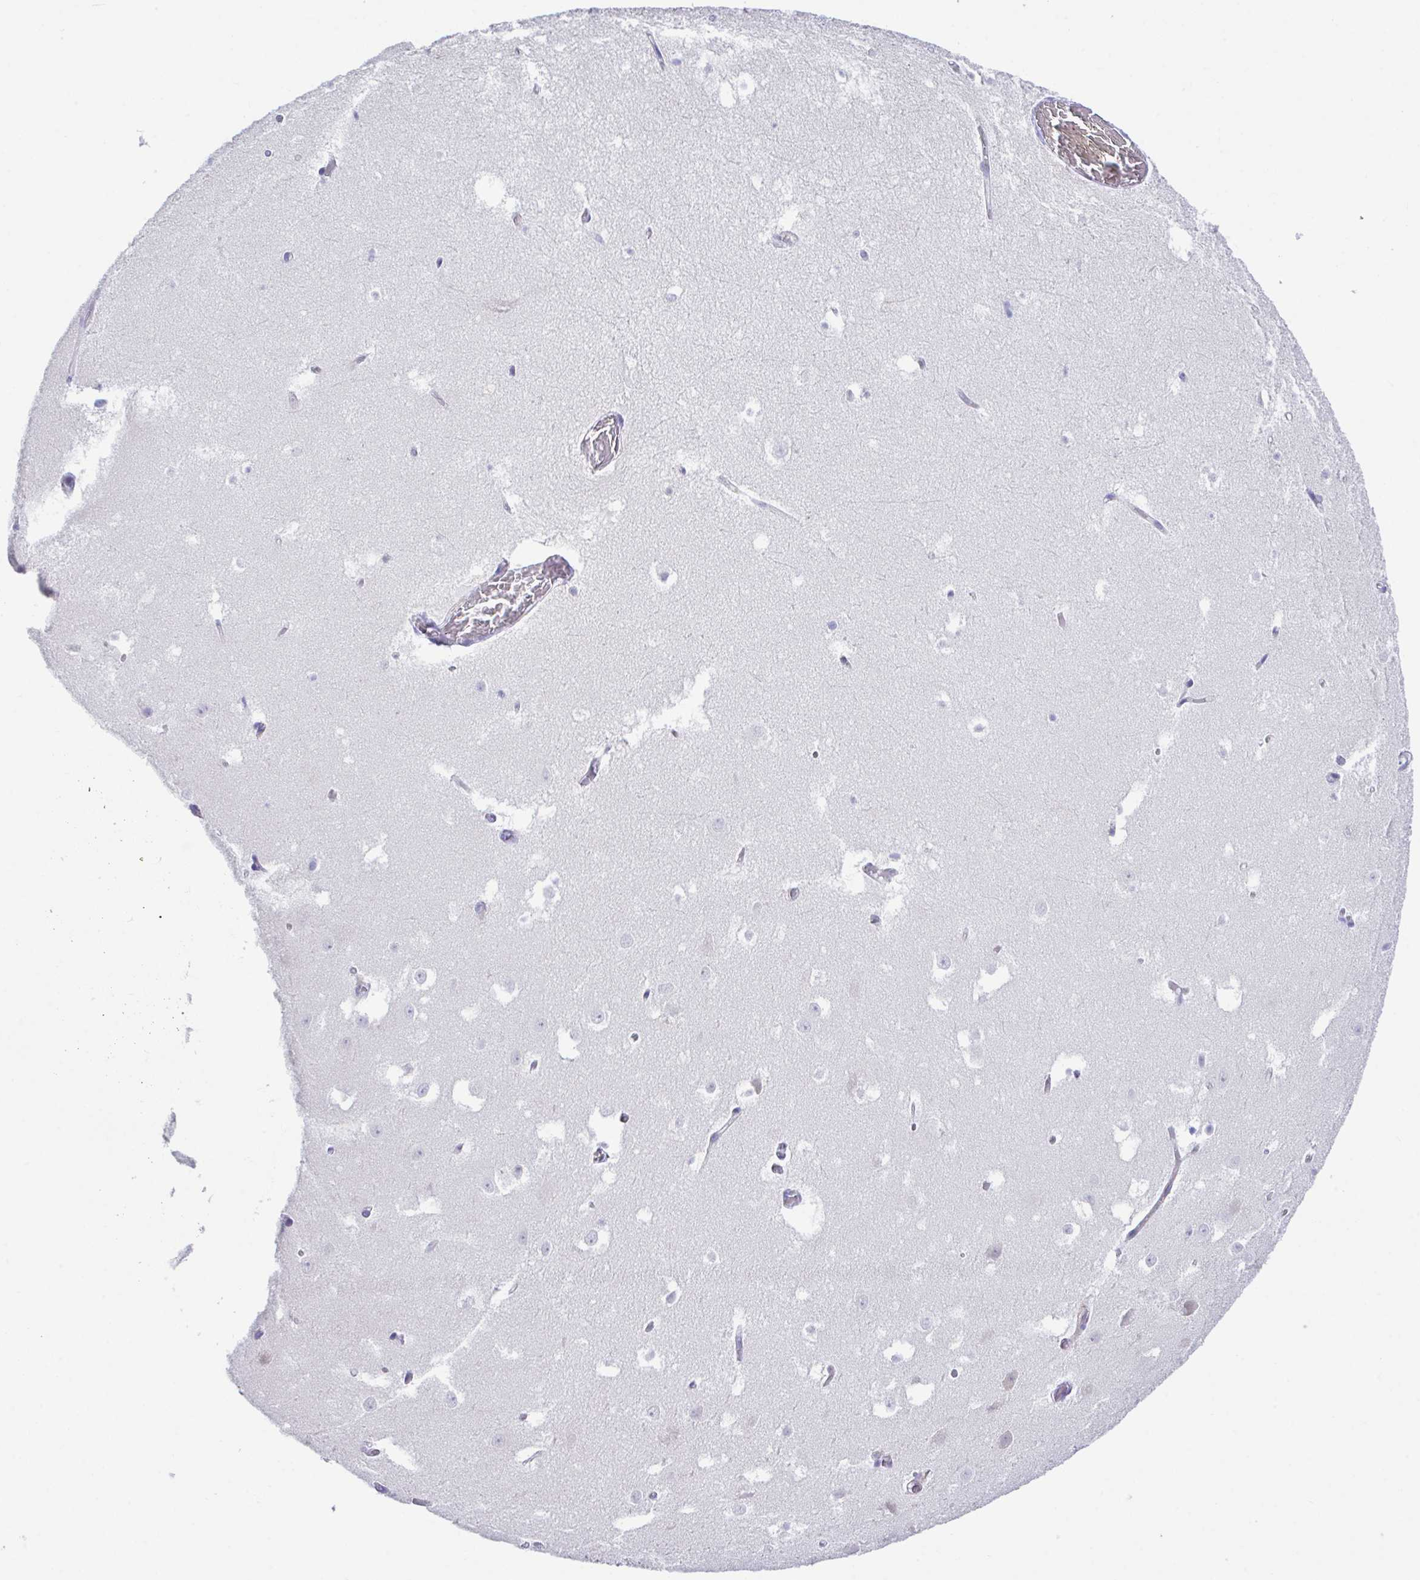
{"staining": {"intensity": "negative", "quantity": "none", "location": "none"}, "tissue": "hippocampus", "cell_type": "Glial cells", "image_type": "normal", "snomed": [{"axis": "morphology", "description": "Normal tissue, NOS"}, {"axis": "topography", "description": "Hippocampus"}], "caption": "A high-resolution histopathology image shows immunohistochemistry (IHC) staining of unremarkable hippocampus, which reveals no significant positivity in glial cells.", "gene": "HOXB4", "patient": {"sex": "female", "age": 52}}